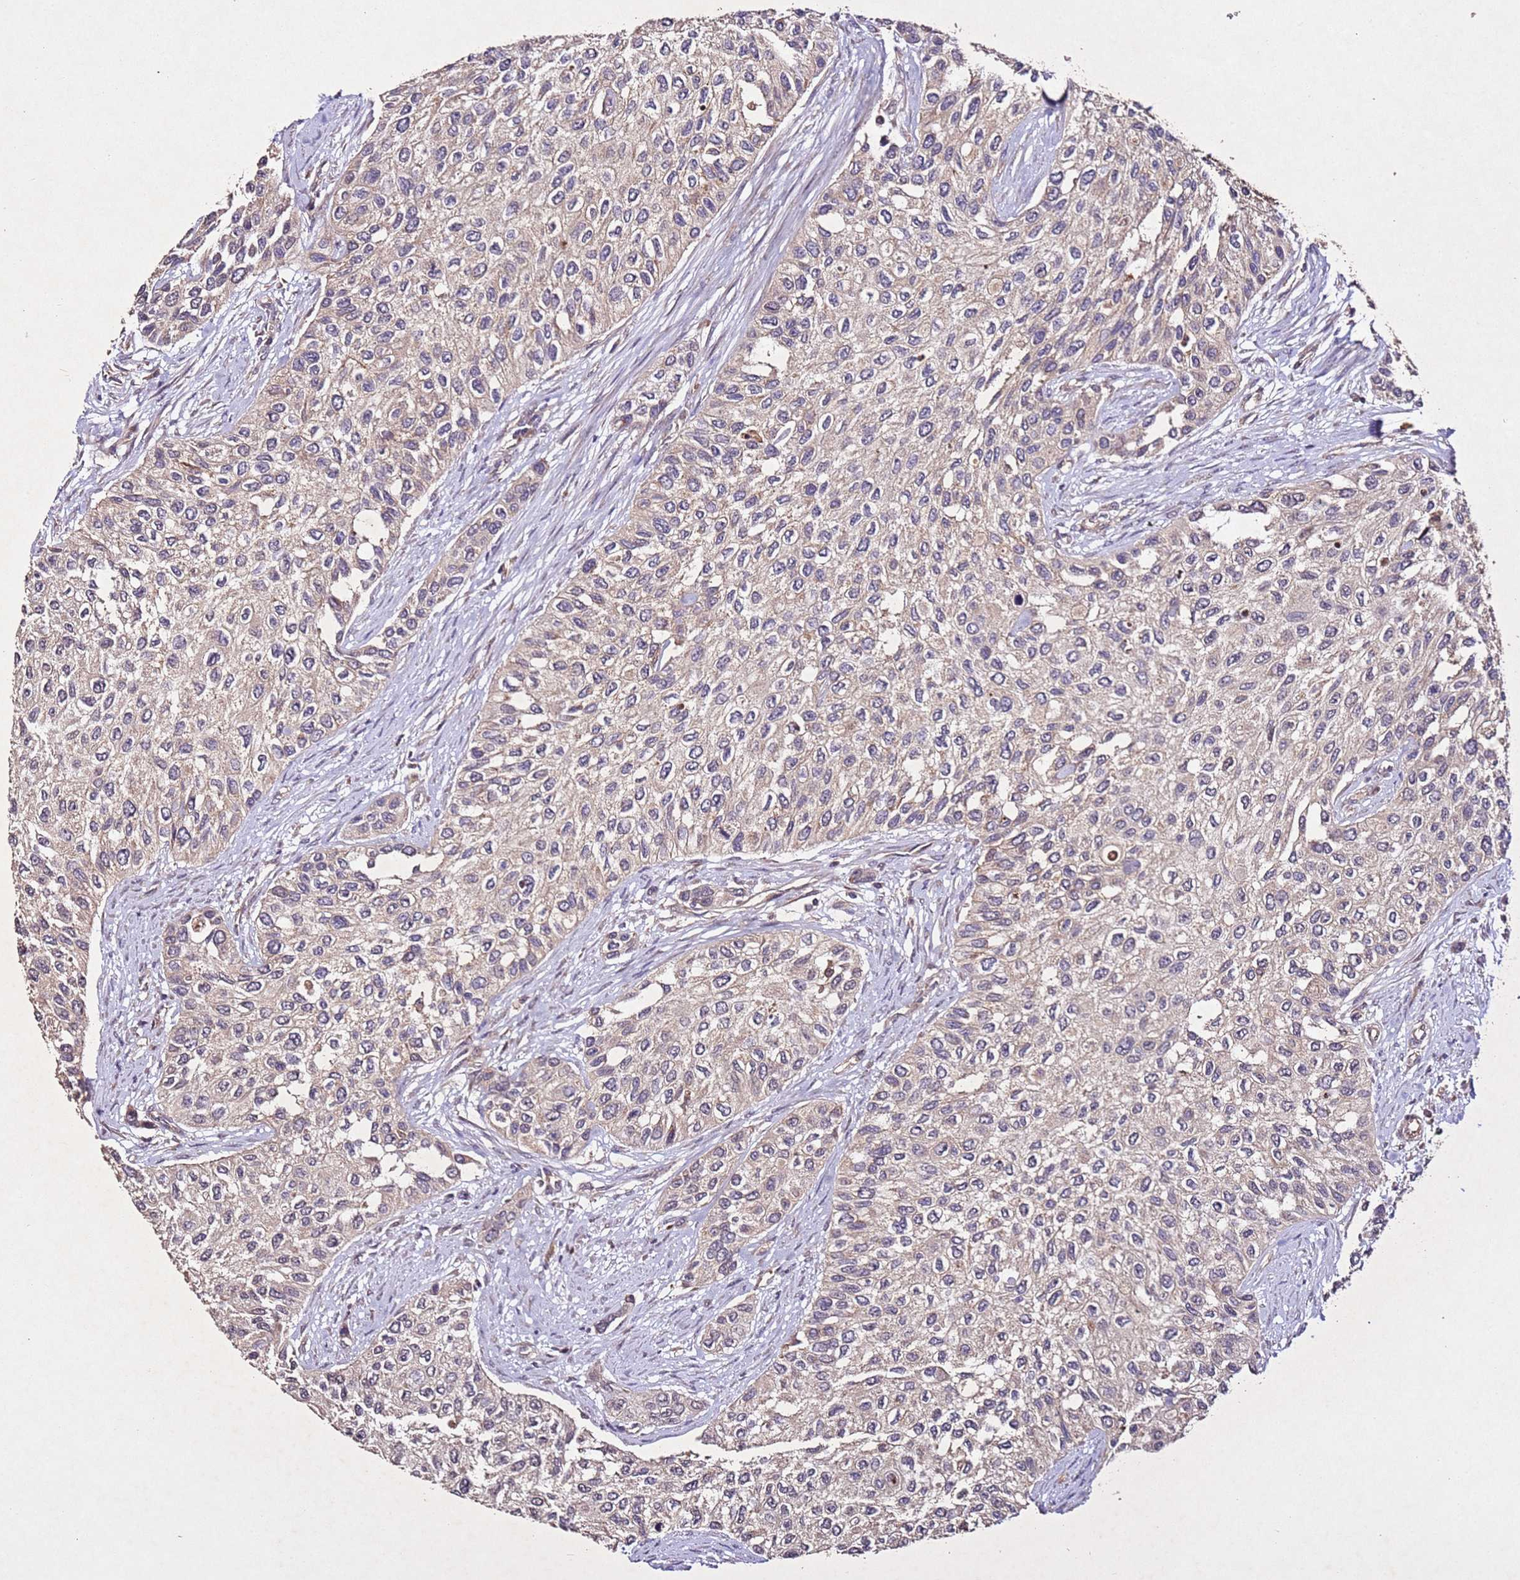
{"staining": {"intensity": "weak", "quantity": "<25%", "location": "cytoplasmic/membranous"}, "tissue": "urothelial cancer", "cell_type": "Tumor cells", "image_type": "cancer", "snomed": [{"axis": "morphology", "description": "Normal tissue, NOS"}, {"axis": "morphology", "description": "Urothelial carcinoma, High grade"}, {"axis": "topography", "description": "Vascular tissue"}, {"axis": "topography", "description": "Urinary bladder"}], "caption": "IHC of urothelial cancer displays no expression in tumor cells.", "gene": "PTMA", "patient": {"sex": "female", "age": 56}}